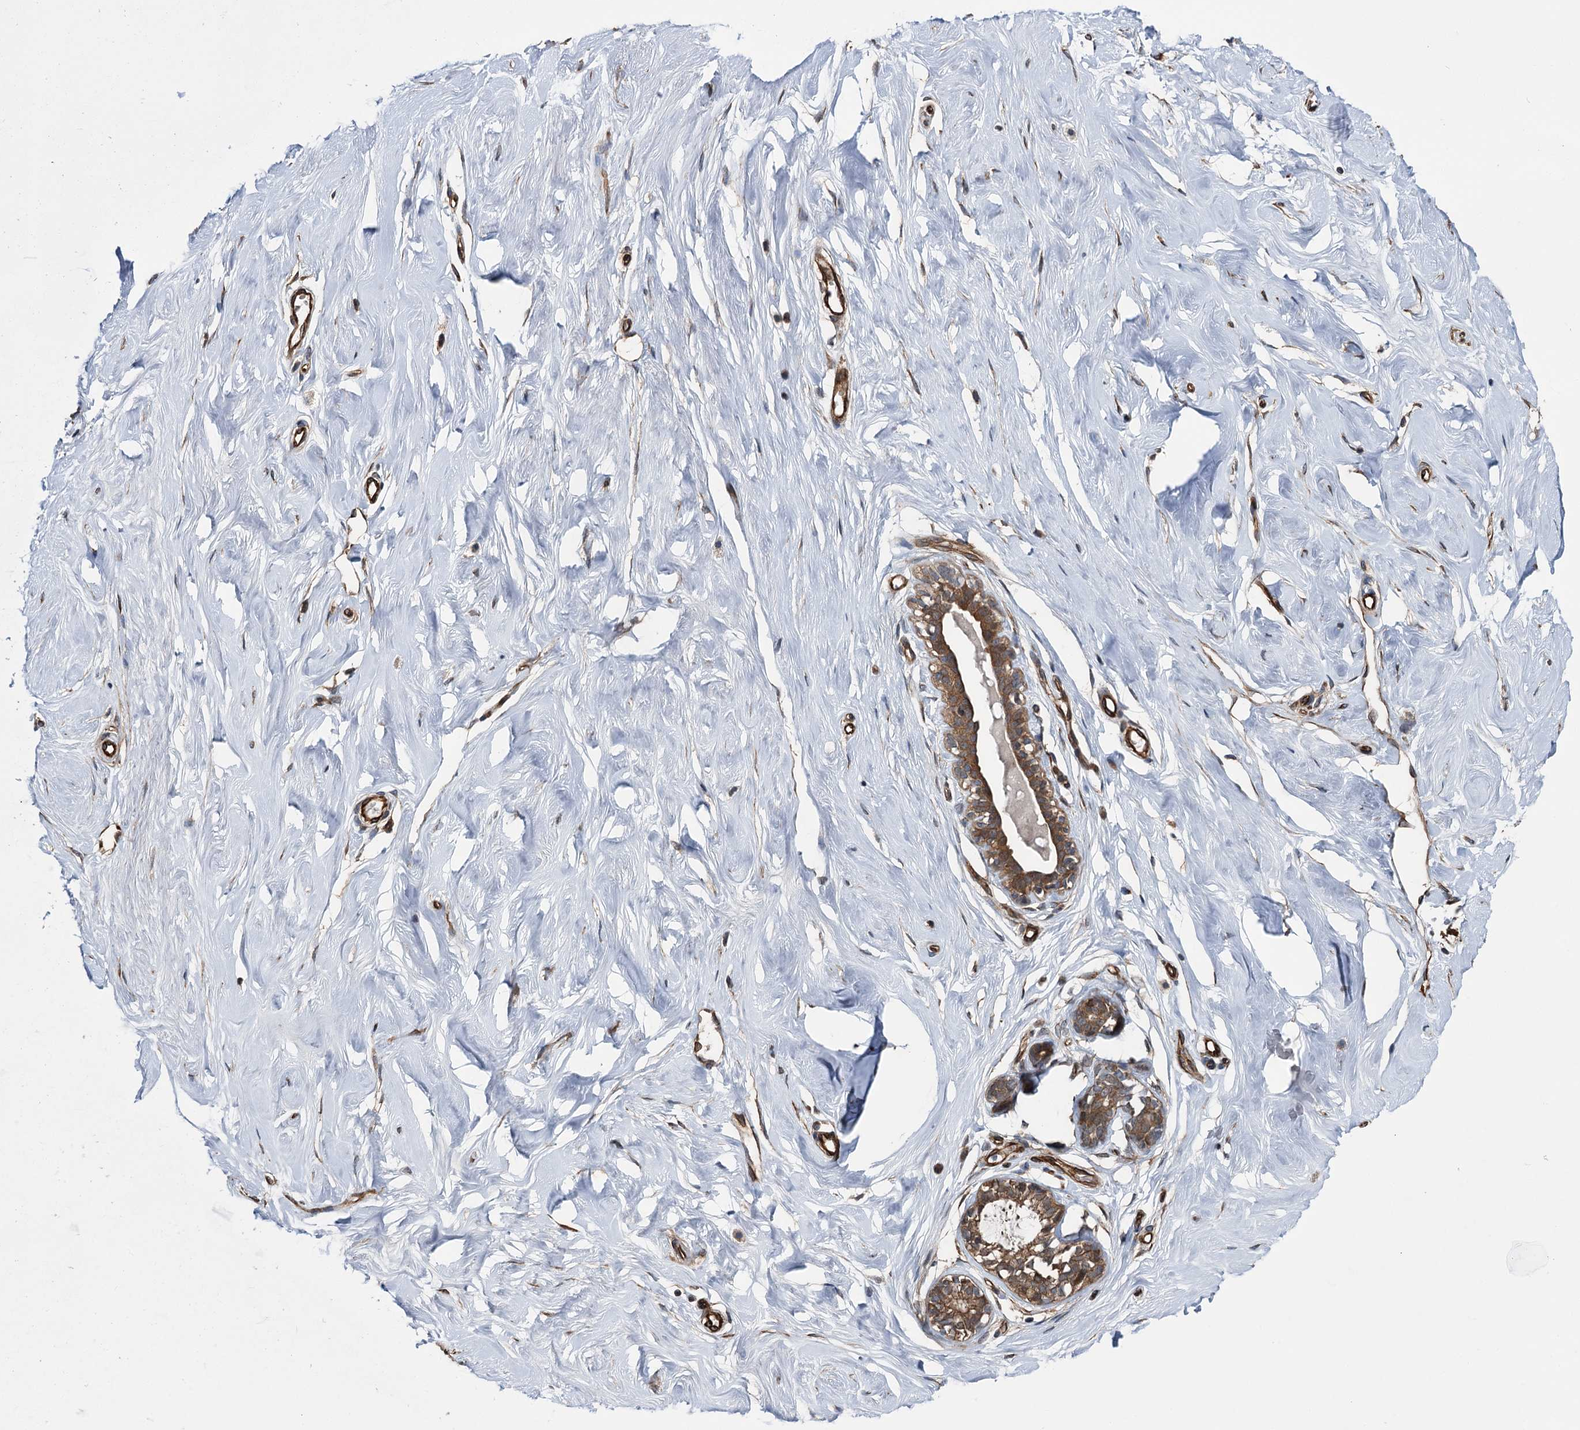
{"staining": {"intensity": "negative", "quantity": "none", "location": "none"}, "tissue": "breast", "cell_type": "Adipocytes", "image_type": "normal", "snomed": [{"axis": "morphology", "description": "Normal tissue, NOS"}, {"axis": "morphology", "description": "Adenoma, NOS"}, {"axis": "topography", "description": "Breast"}], "caption": "DAB immunohistochemical staining of benign breast exhibits no significant staining in adipocytes. Brightfield microscopy of immunohistochemistry (IHC) stained with DAB (3,3'-diaminobenzidine) (brown) and hematoxylin (blue), captured at high magnification.", "gene": "ZFYVE19", "patient": {"sex": "female", "age": 23}}